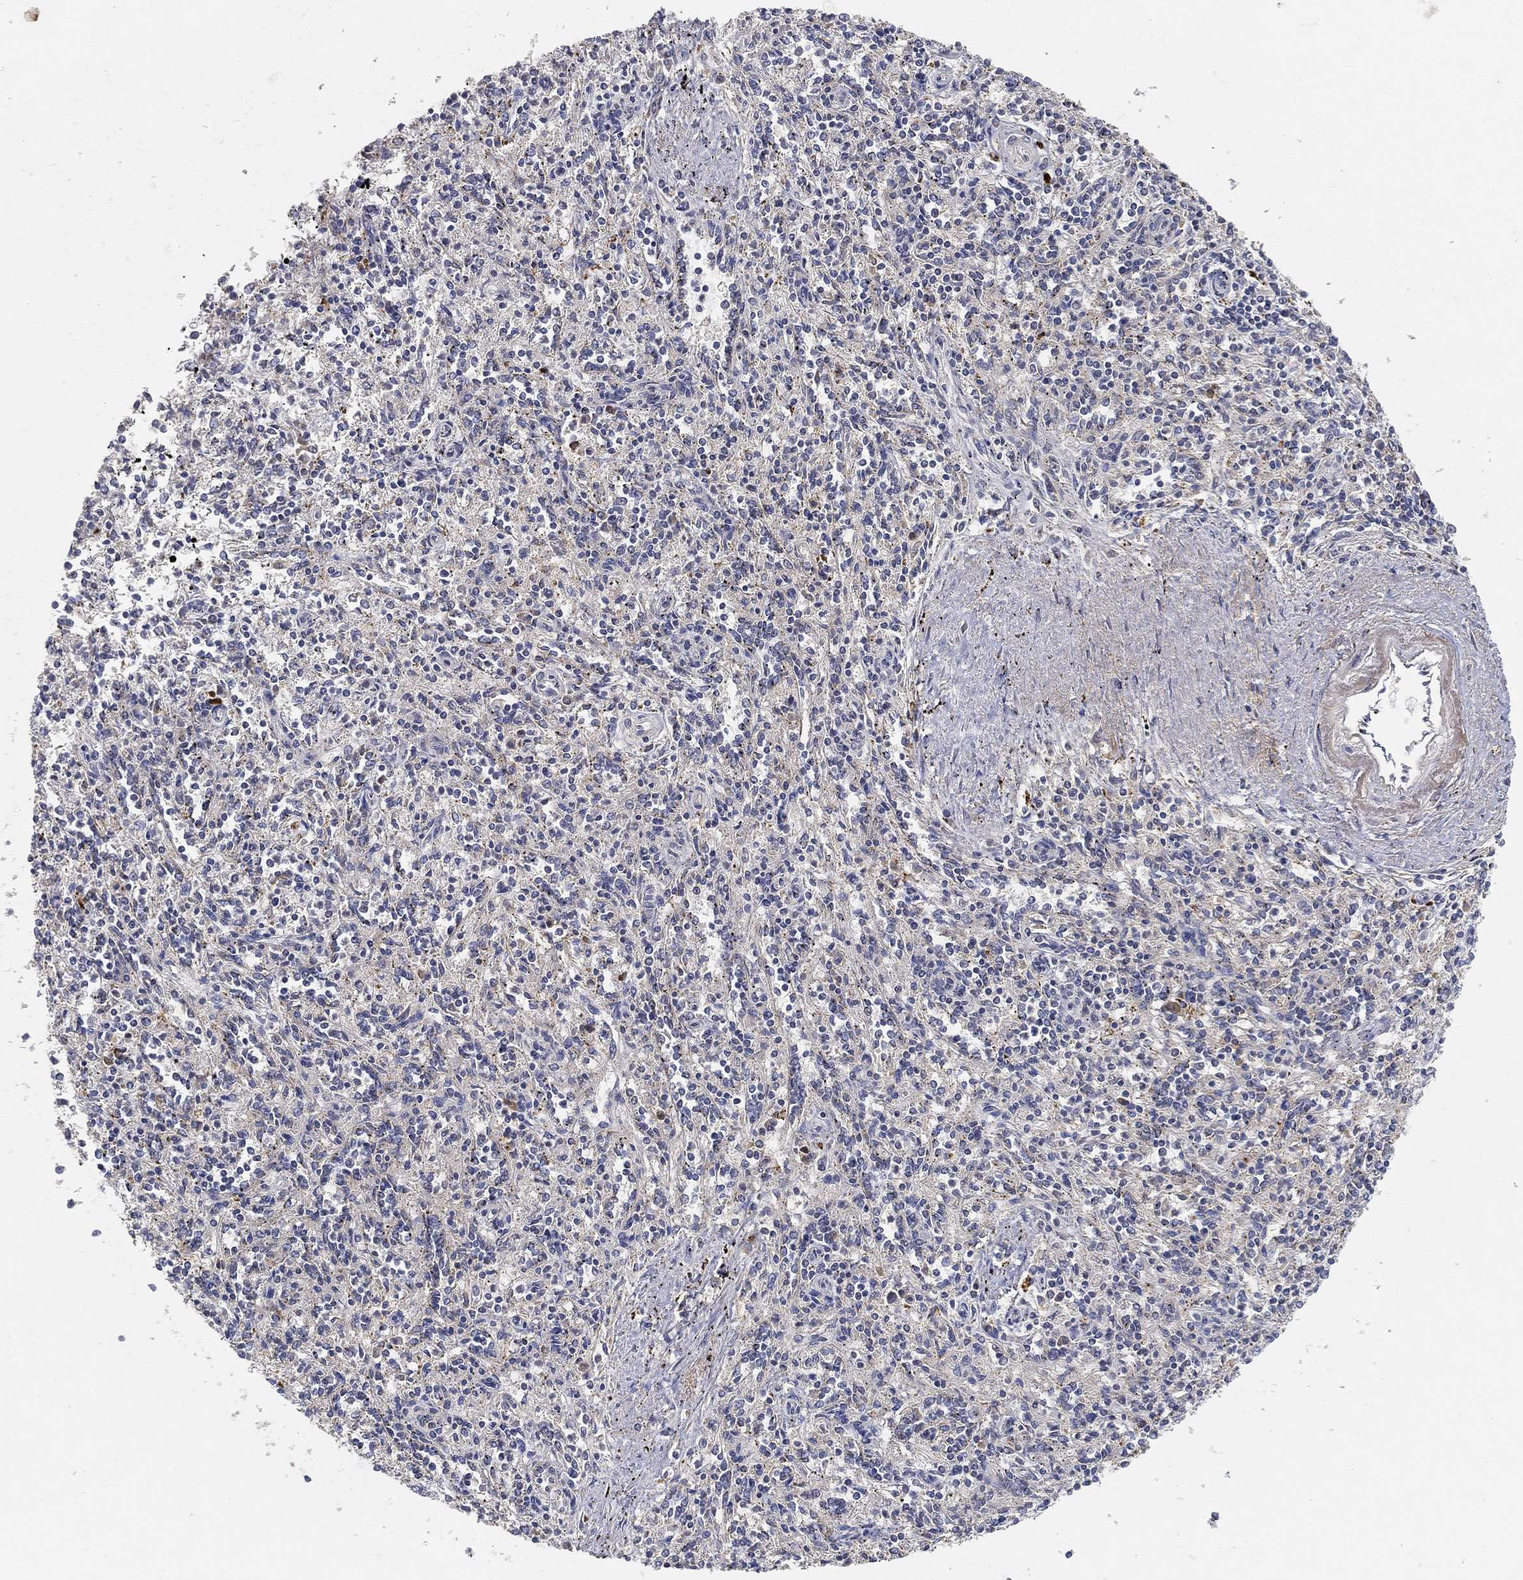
{"staining": {"intensity": "moderate", "quantity": "<25%", "location": "cytoplasmic/membranous"}, "tissue": "spleen", "cell_type": "Cells in red pulp", "image_type": "normal", "snomed": [{"axis": "morphology", "description": "Normal tissue, NOS"}, {"axis": "topography", "description": "Spleen"}], "caption": "Moderate cytoplasmic/membranous staining is present in about <25% of cells in red pulp in normal spleen. (DAB (3,3'-diaminobenzidine) = brown stain, brightfield microscopy at high magnification).", "gene": "CTSL", "patient": {"sex": "male", "age": 69}}